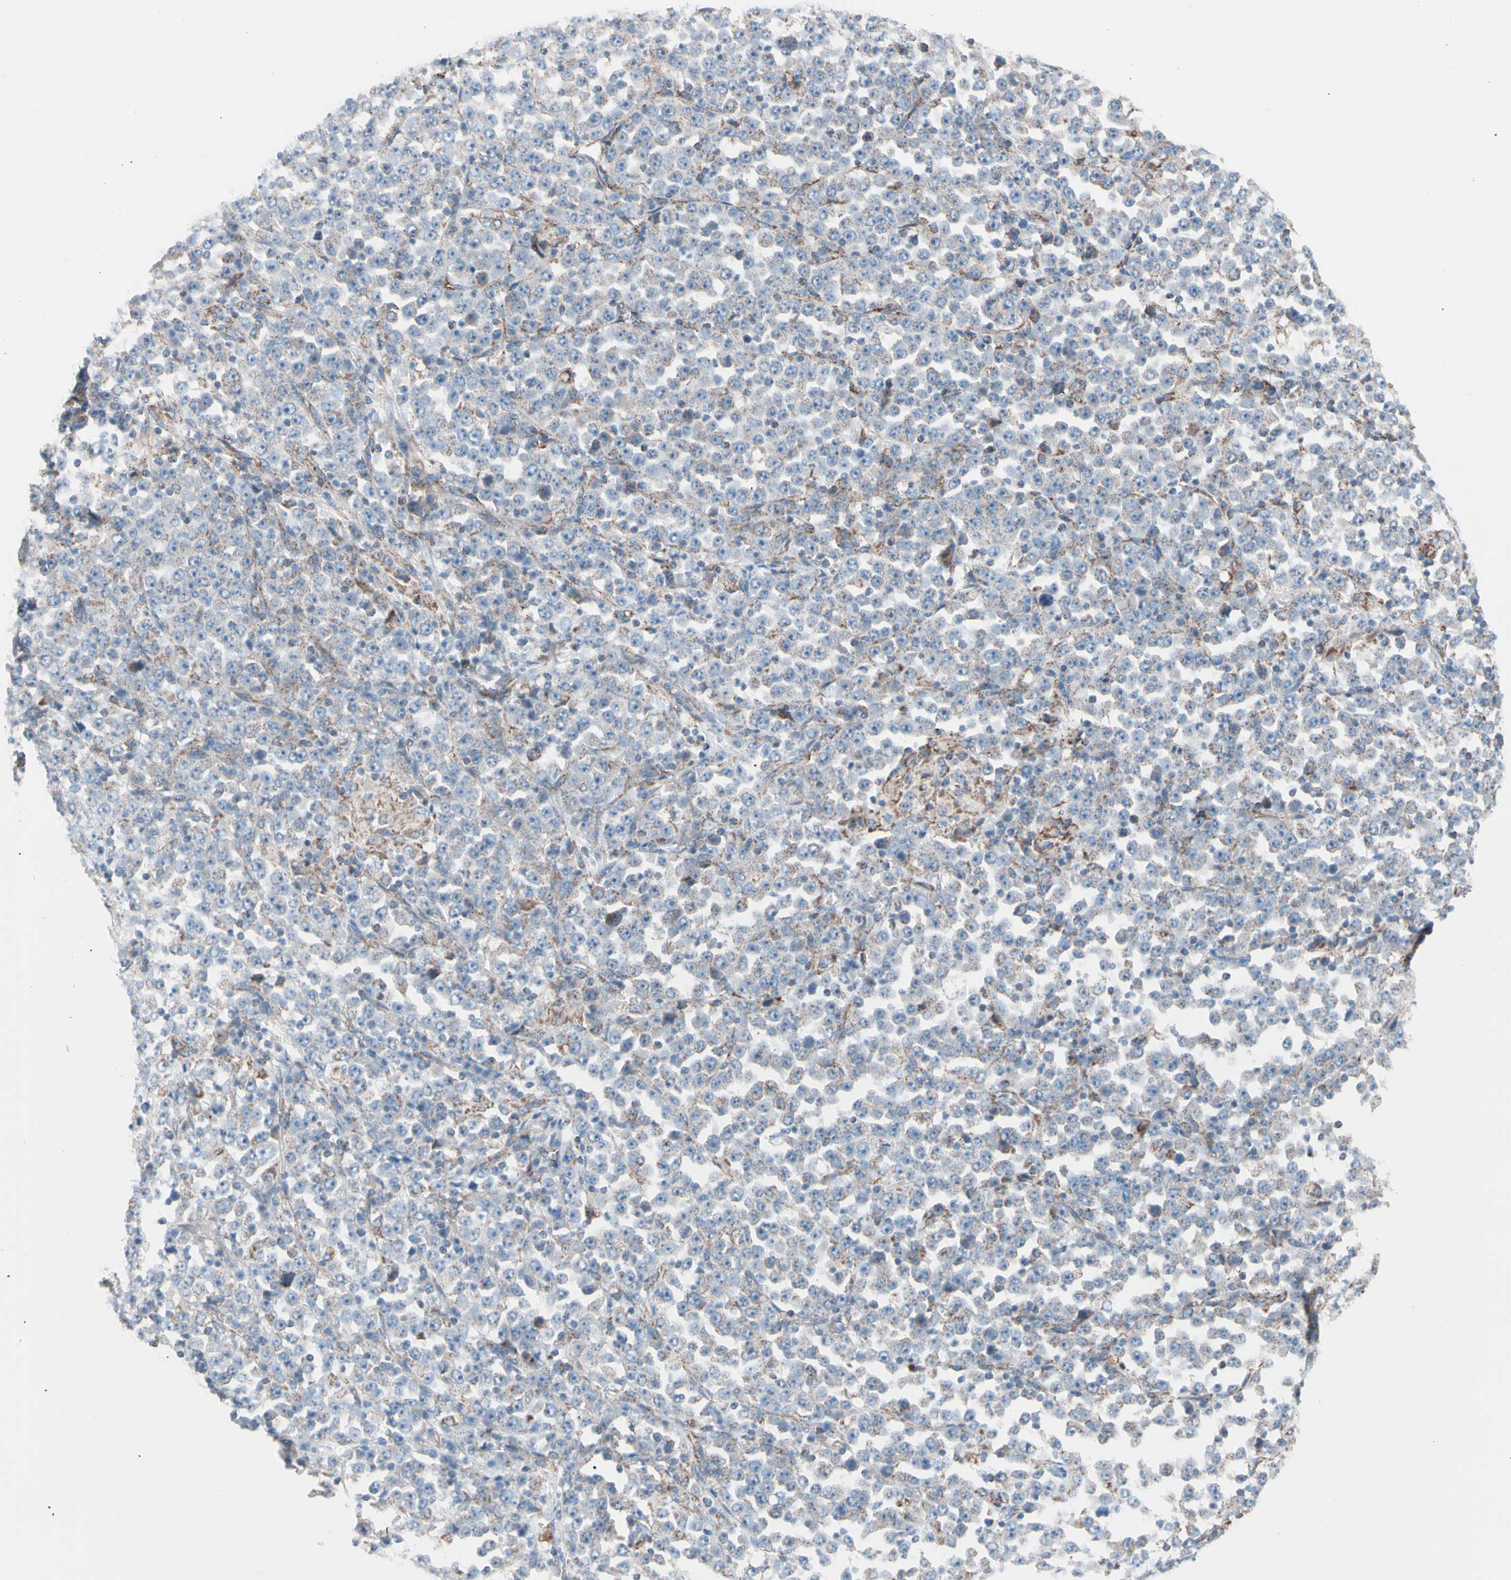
{"staining": {"intensity": "weak", "quantity": "<25%", "location": "cytoplasmic/membranous"}, "tissue": "stomach cancer", "cell_type": "Tumor cells", "image_type": "cancer", "snomed": [{"axis": "morphology", "description": "Normal tissue, NOS"}, {"axis": "morphology", "description": "Adenocarcinoma, NOS"}, {"axis": "topography", "description": "Stomach, upper"}, {"axis": "topography", "description": "Stomach"}], "caption": "Immunohistochemistry micrograph of human stomach cancer stained for a protein (brown), which exhibits no expression in tumor cells.", "gene": "HK1", "patient": {"sex": "male", "age": 59}}